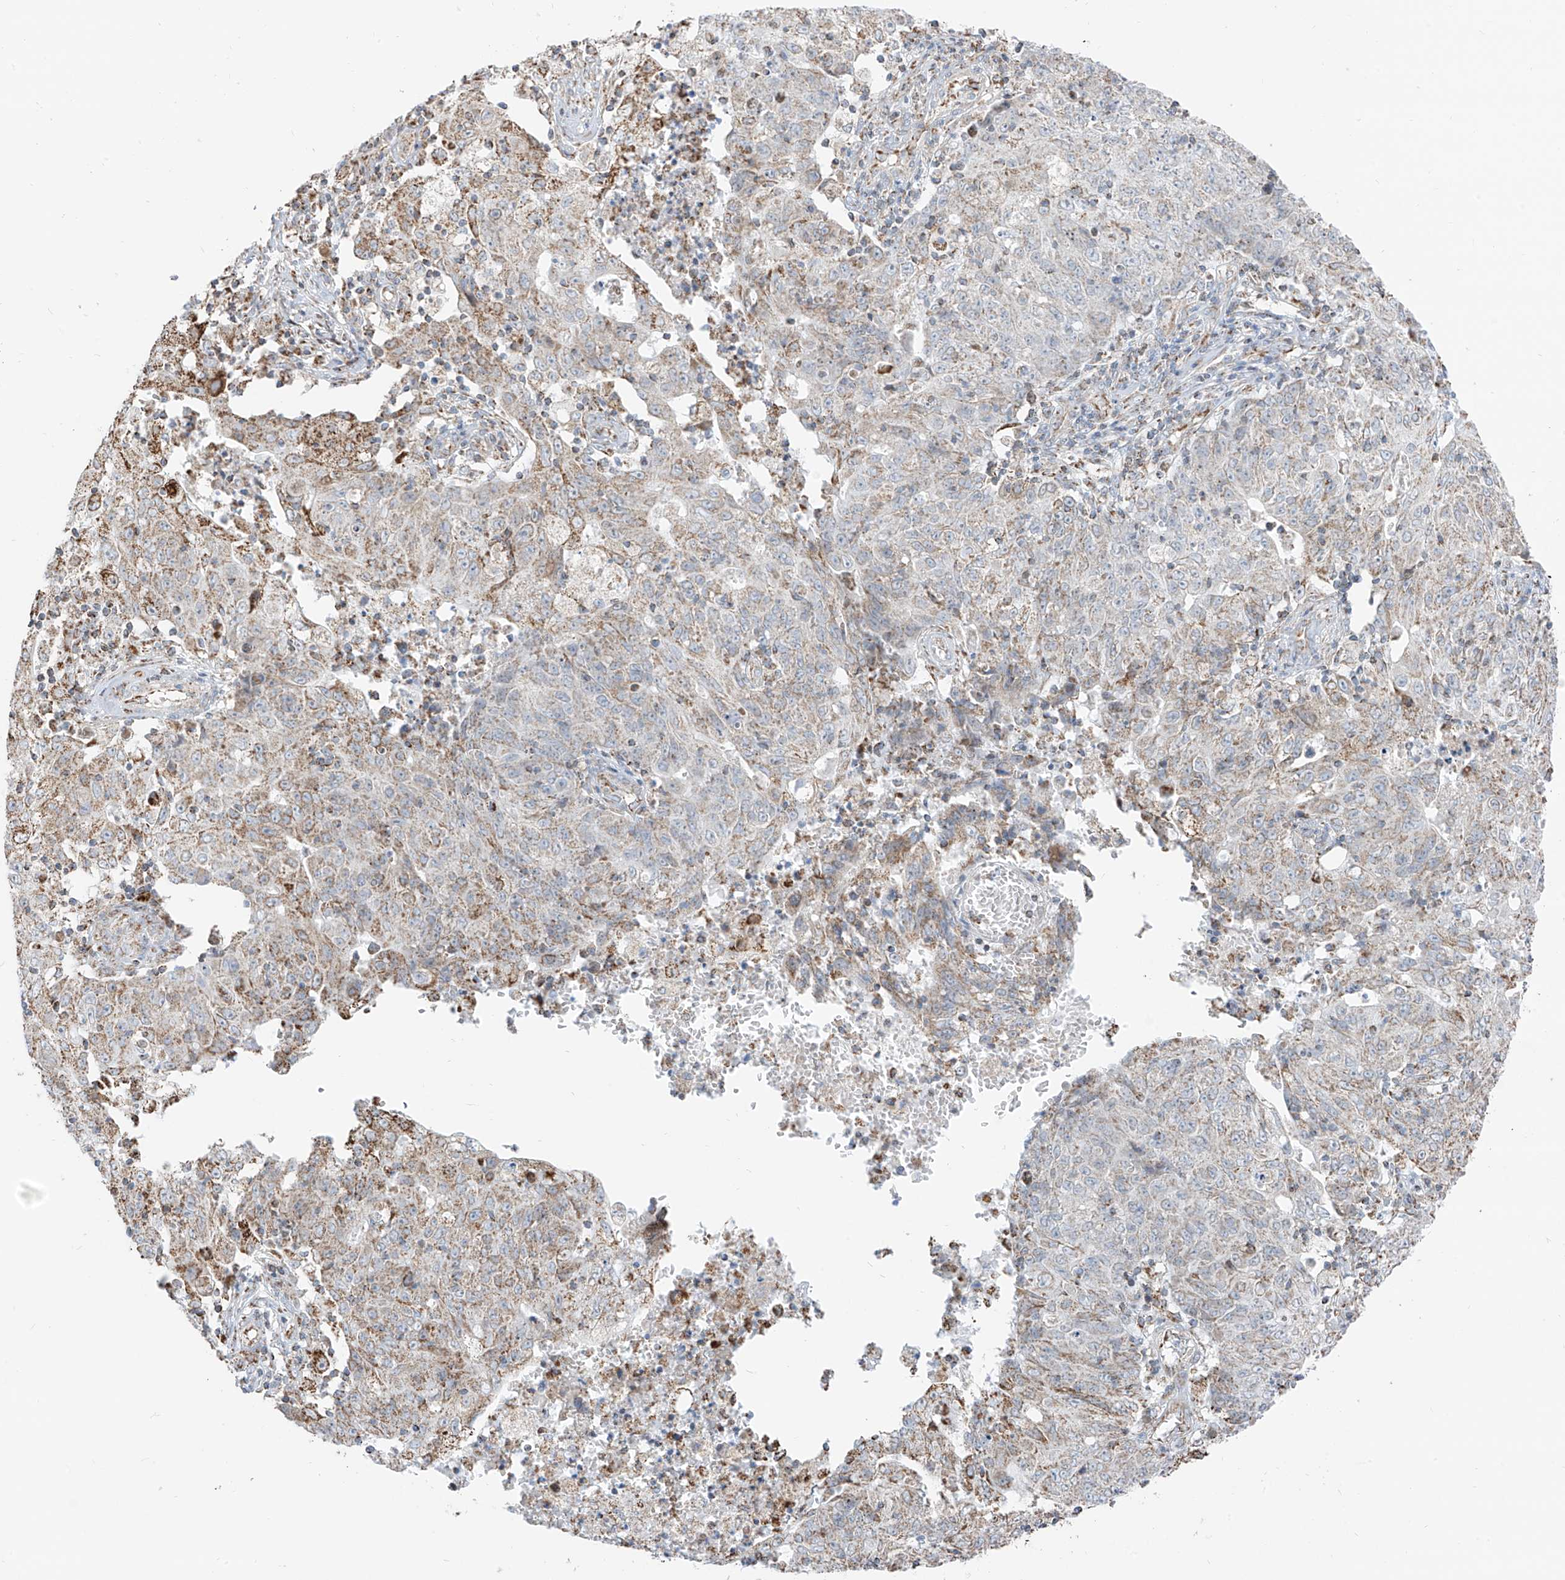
{"staining": {"intensity": "moderate", "quantity": "<25%", "location": "cytoplasmic/membranous"}, "tissue": "ovarian cancer", "cell_type": "Tumor cells", "image_type": "cancer", "snomed": [{"axis": "morphology", "description": "Carcinoma, endometroid"}, {"axis": "topography", "description": "Ovary"}], "caption": "Protein staining reveals moderate cytoplasmic/membranous staining in approximately <25% of tumor cells in ovarian endometroid carcinoma.", "gene": "ETHE1", "patient": {"sex": "female", "age": 42}}